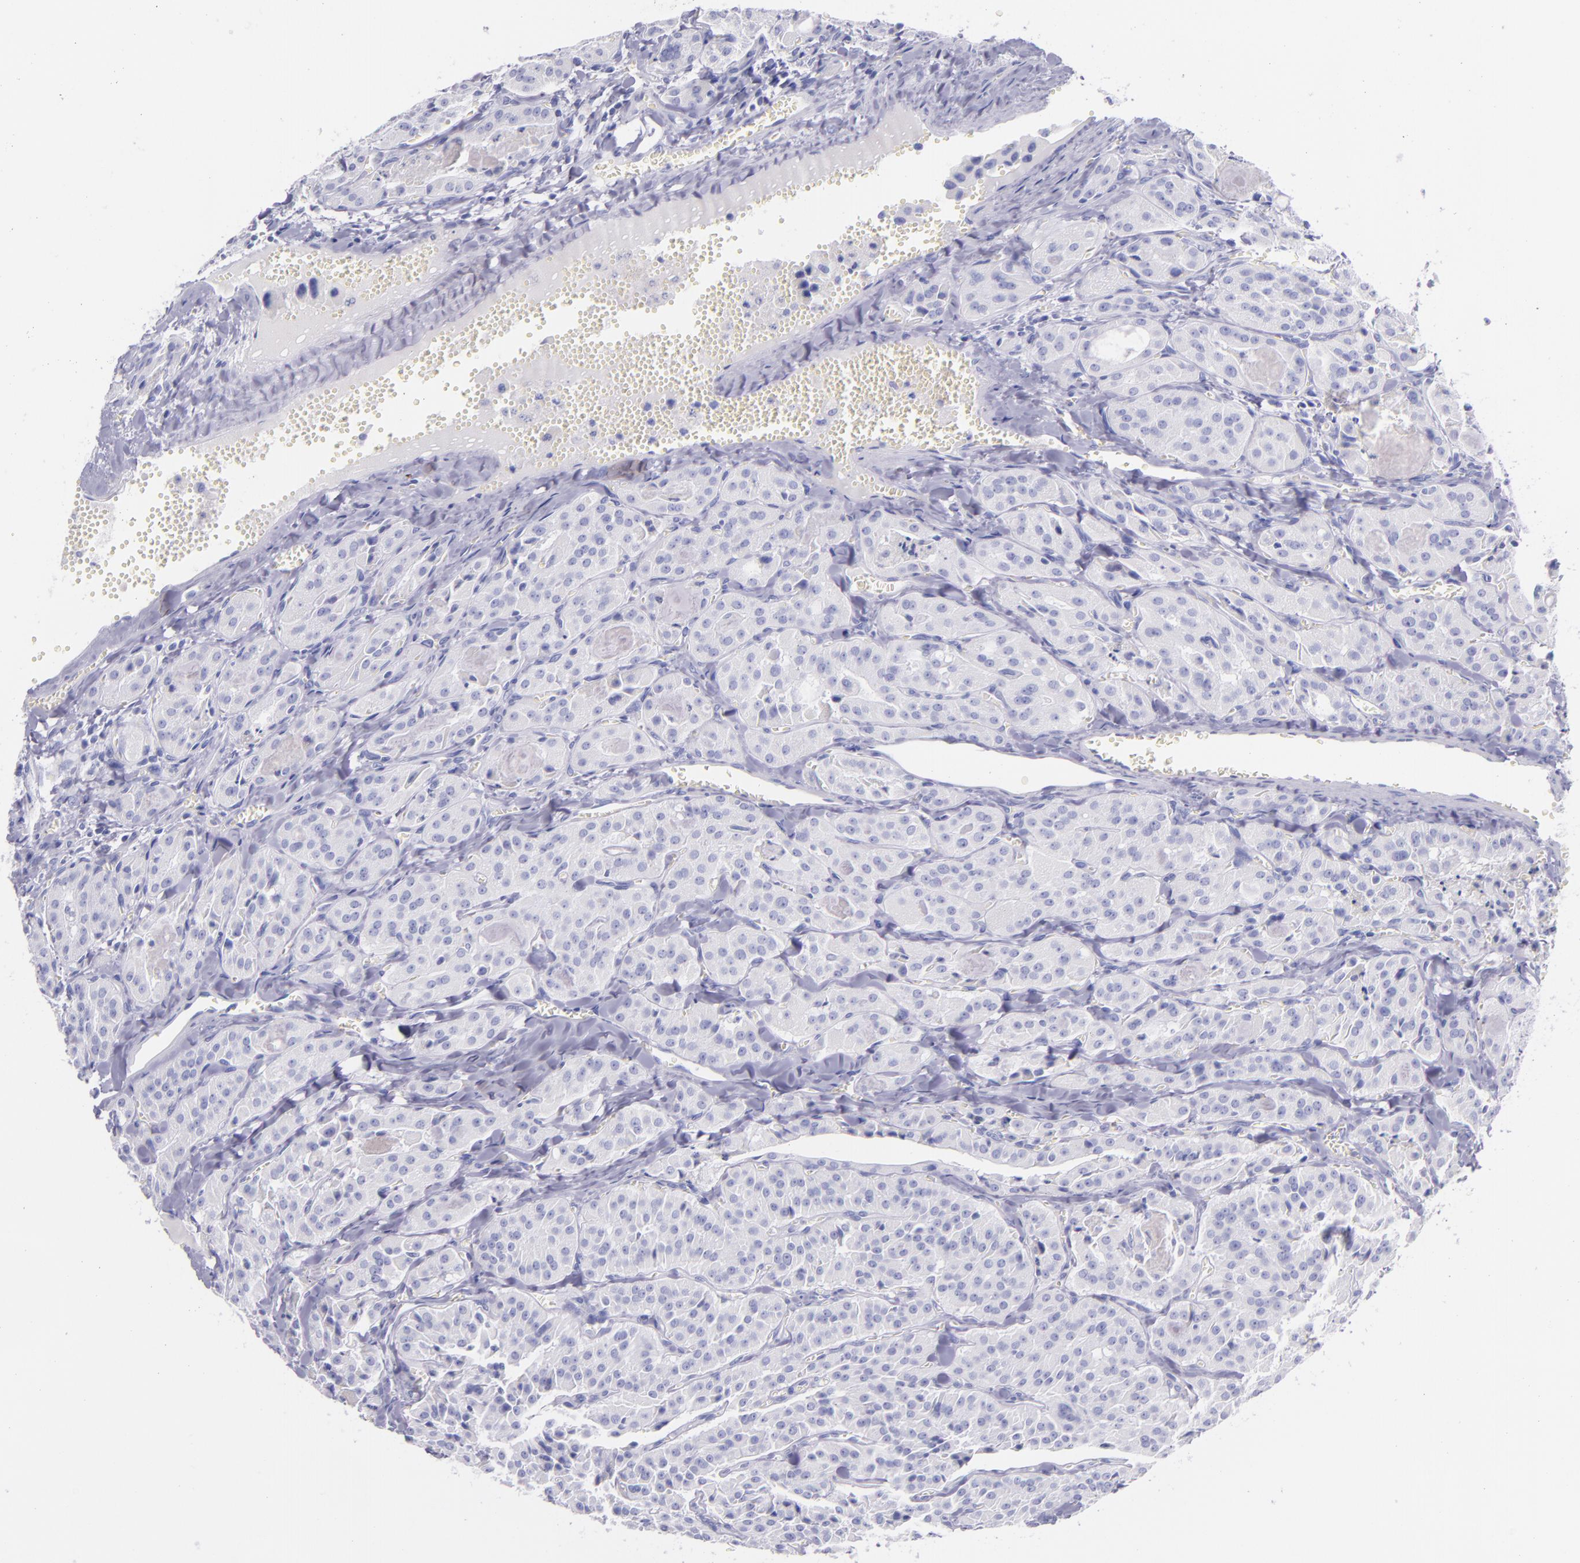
{"staining": {"intensity": "negative", "quantity": "none", "location": "none"}, "tissue": "thyroid cancer", "cell_type": "Tumor cells", "image_type": "cancer", "snomed": [{"axis": "morphology", "description": "Carcinoma, NOS"}, {"axis": "topography", "description": "Thyroid gland"}], "caption": "A high-resolution image shows IHC staining of thyroid carcinoma, which demonstrates no significant expression in tumor cells.", "gene": "SFTPB", "patient": {"sex": "male", "age": 76}}